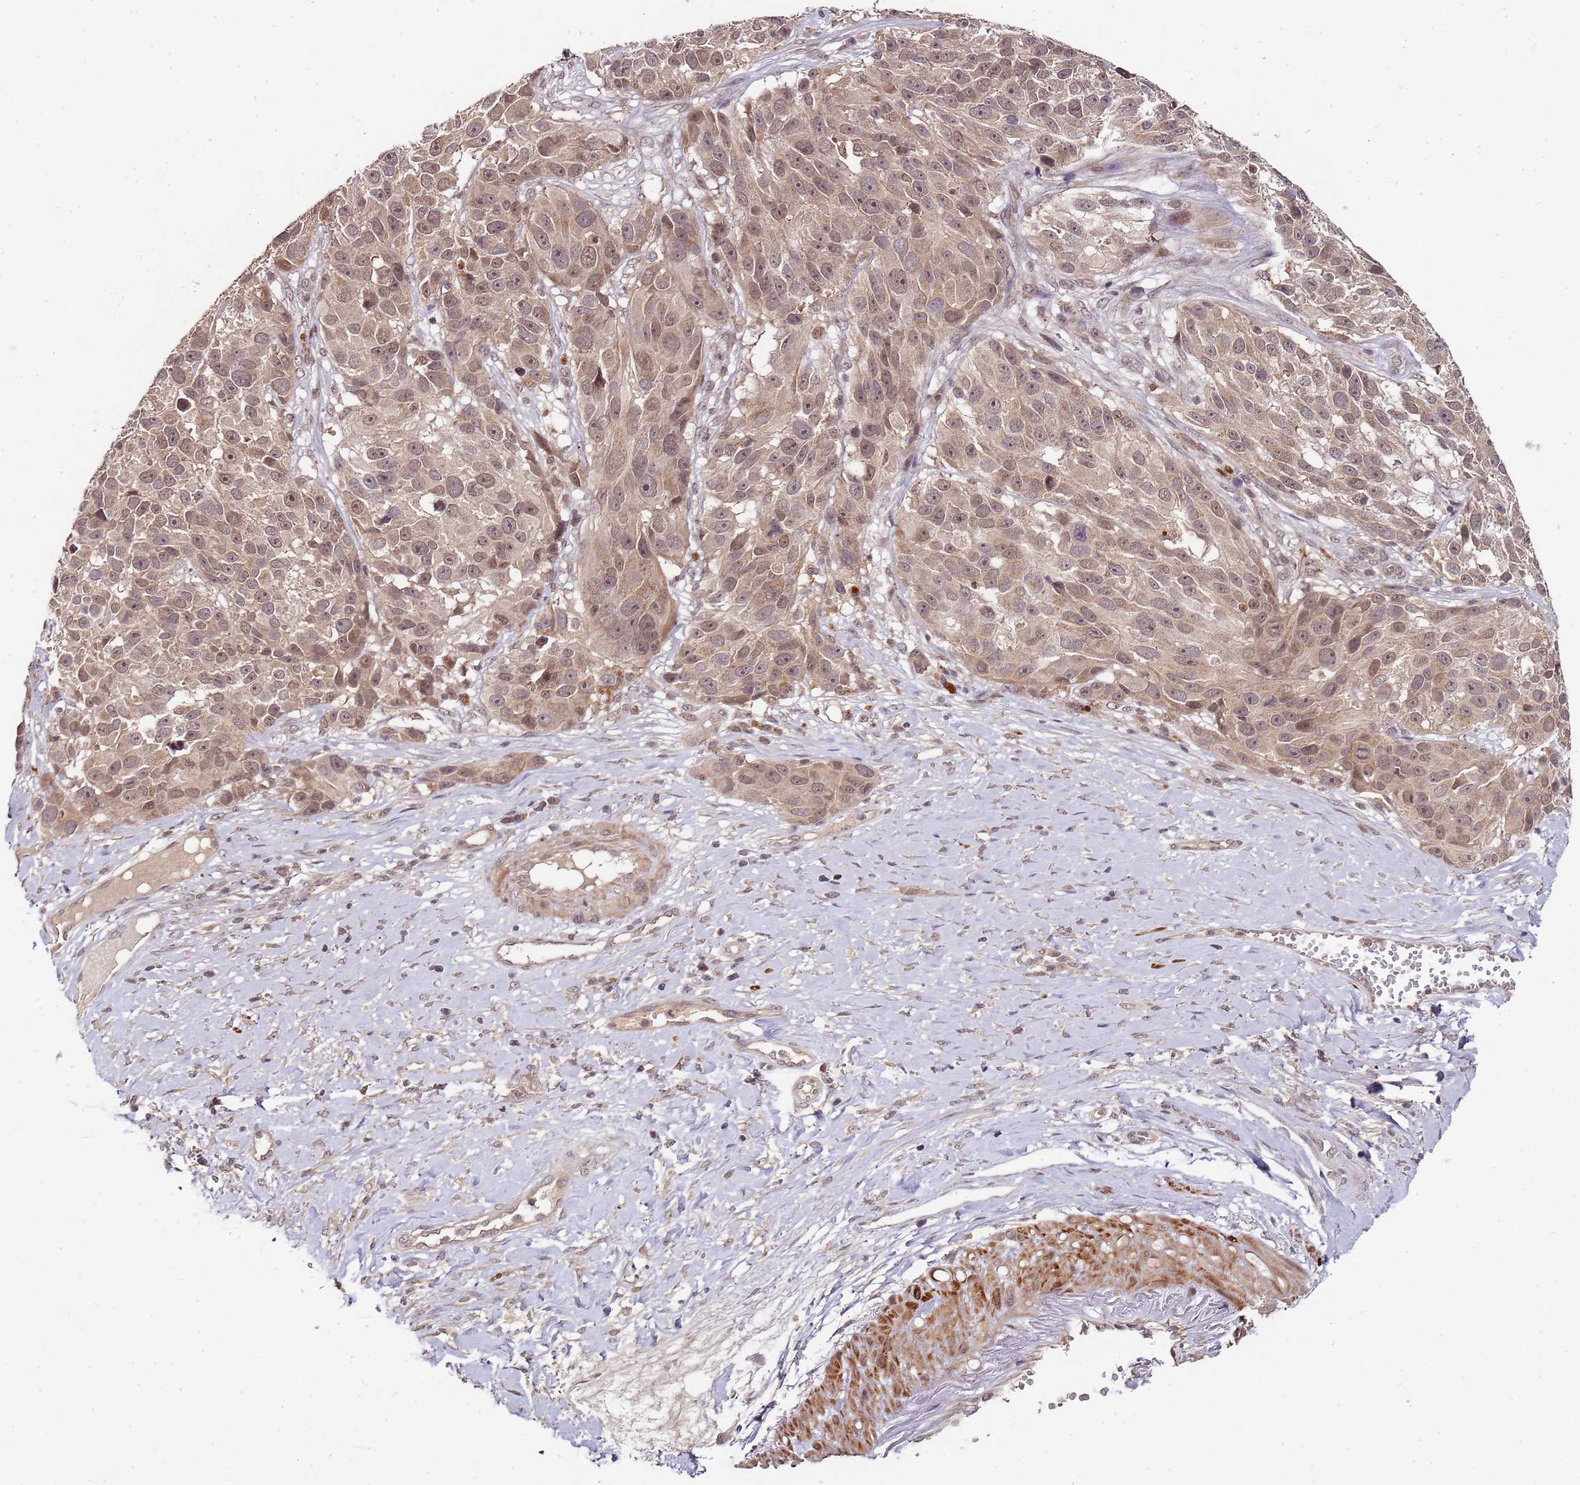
{"staining": {"intensity": "weak", "quantity": ">75%", "location": "cytoplasmic/membranous,nuclear"}, "tissue": "melanoma", "cell_type": "Tumor cells", "image_type": "cancer", "snomed": [{"axis": "morphology", "description": "Malignant melanoma, NOS"}, {"axis": "topography", "description": "Skin"}], "caption": "A brown stain highlights weak cytoplasmic/membranous and nuclear expression of a protein in malignant melanoma tumor cells.", "gene": "LIN37", "patient": {"sex": "male", "age": 84}}